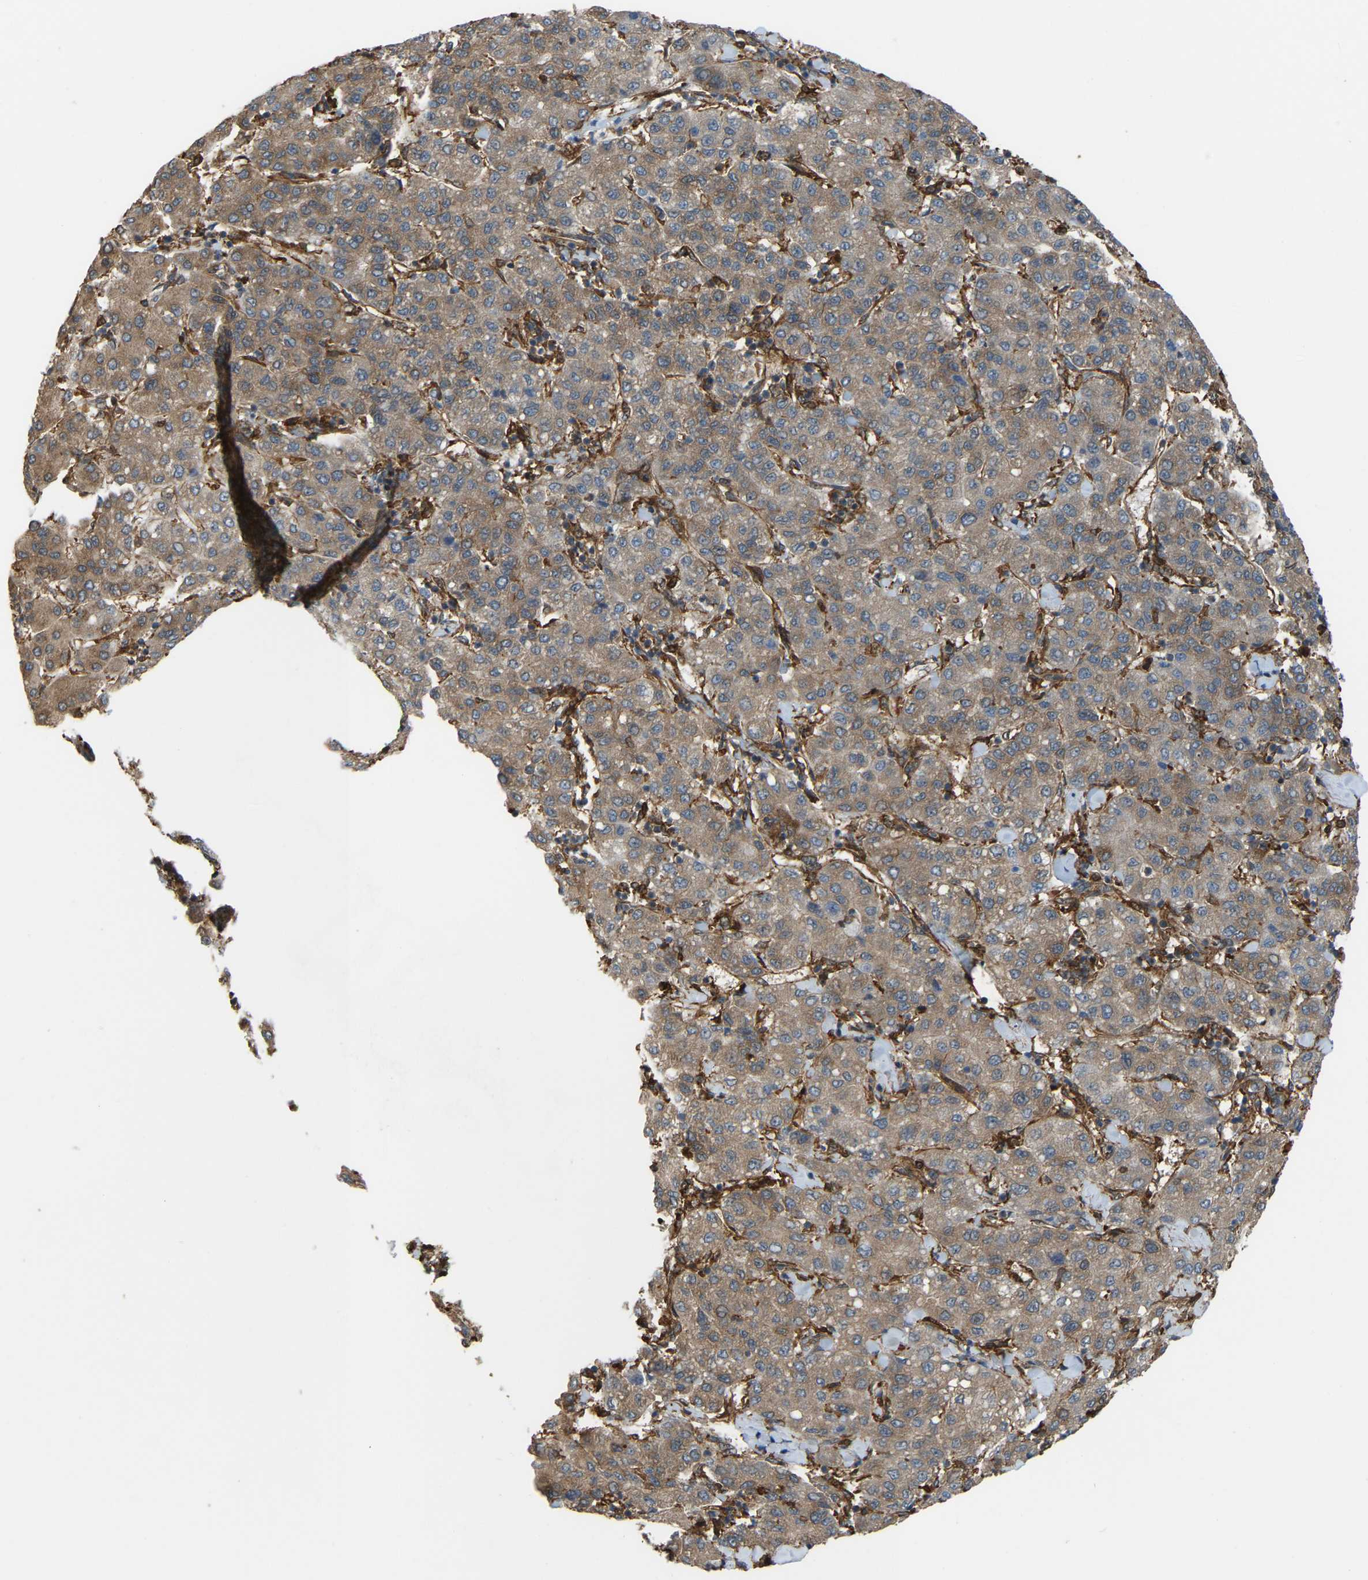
{"staining": {"intensity": "moderate", "quantity": ">75%", "location": "cytoplasmic/membranous"}, "tissue": "liver cancer", "cell_type": "Tumor cells", "image_type": "cancer", "snomed": [{"axis": "morphology", "description": "Carcinoma, Hepatocellular, NOS"}, {"axis": "topography", "description": "Liver"}], "caption": "Immunohistochemistry (IHC) (DAB (3,3'-diaminobenzidine)) staining of liver cancer (hepatocellular carcinoma) exhibits moderate cytoplasmic/membranous protein expression in about >75% of tumor cells.", "gene": "PICALM", "patient": {"sex": "male", "age": 65}}